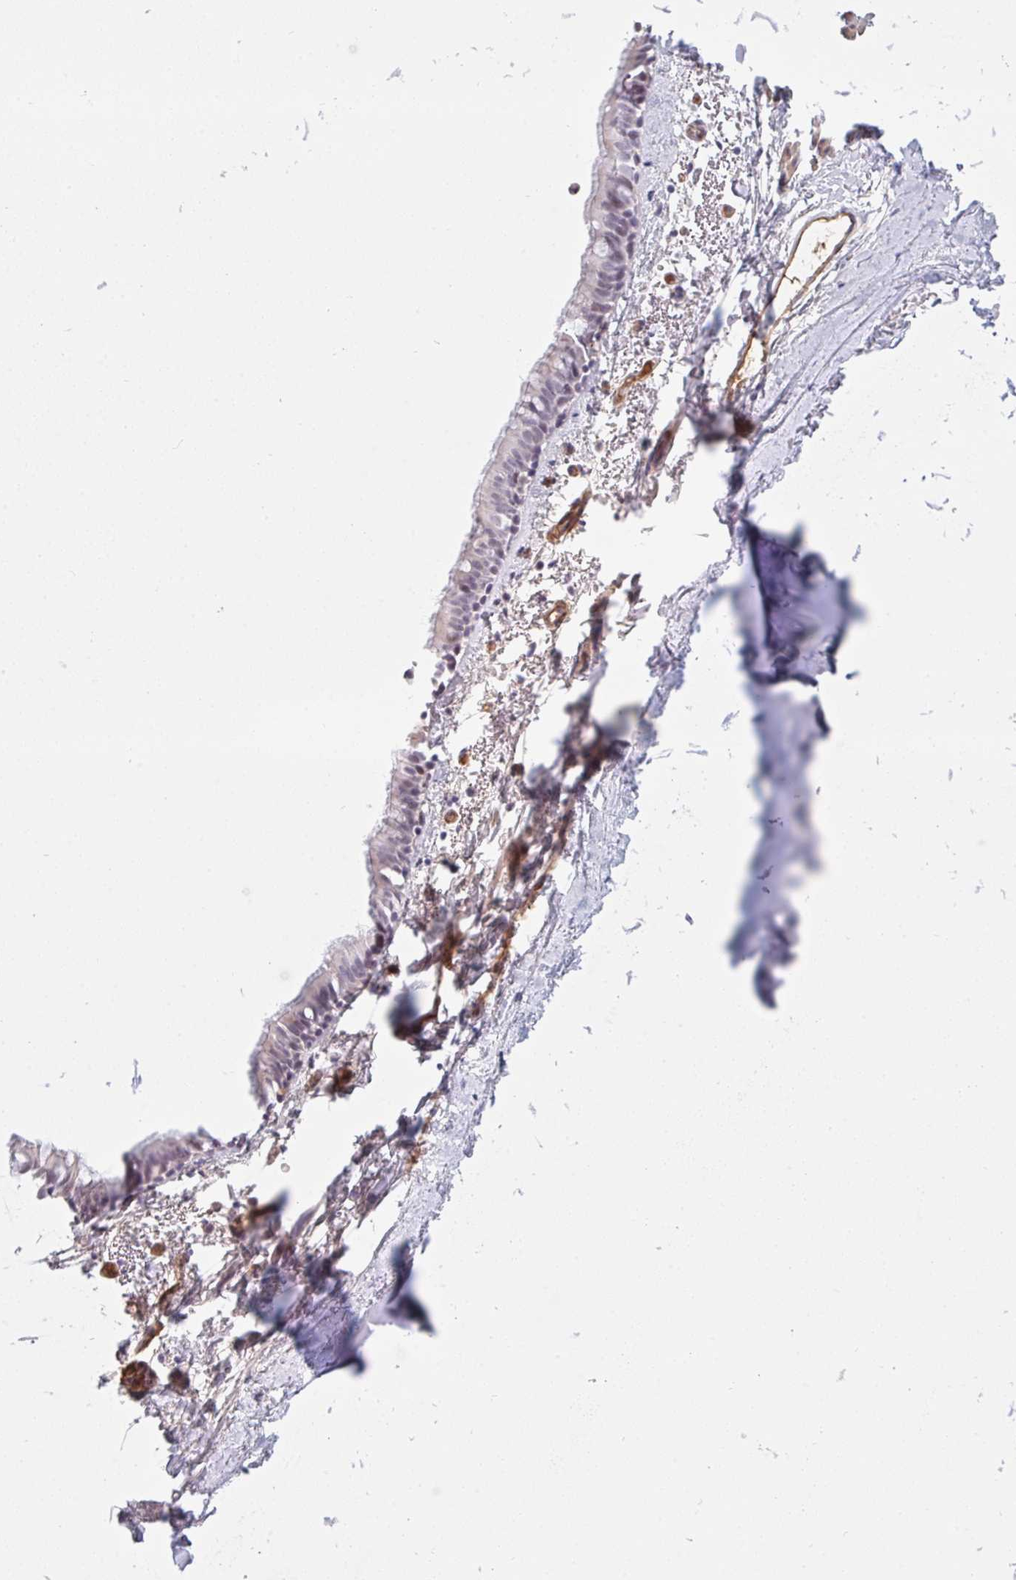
{"staining": {"intensity": "negative", "quantity": "none", "location": "none"}, "tissue": "soft tissue", "cell_type": "Chondrocytes", "image_type": "normal", "snomed": [{"axis": "morphology", "description": "Normal tissue, NOS"}, {"axis": "topography", "description": "Cartilage tissue"}, {"axis": "topography", "description": "Bronchus"}, {"axis": "topography", "description": "Peripheral nerve tissue"}], "caption": "Chondrocytes show no significant positivity in benign soft tissue. (IHC, brightfield microscopy, high magnification).", "gene": "DSCAML1", "patient": {"sex": "male", "age": 67}}